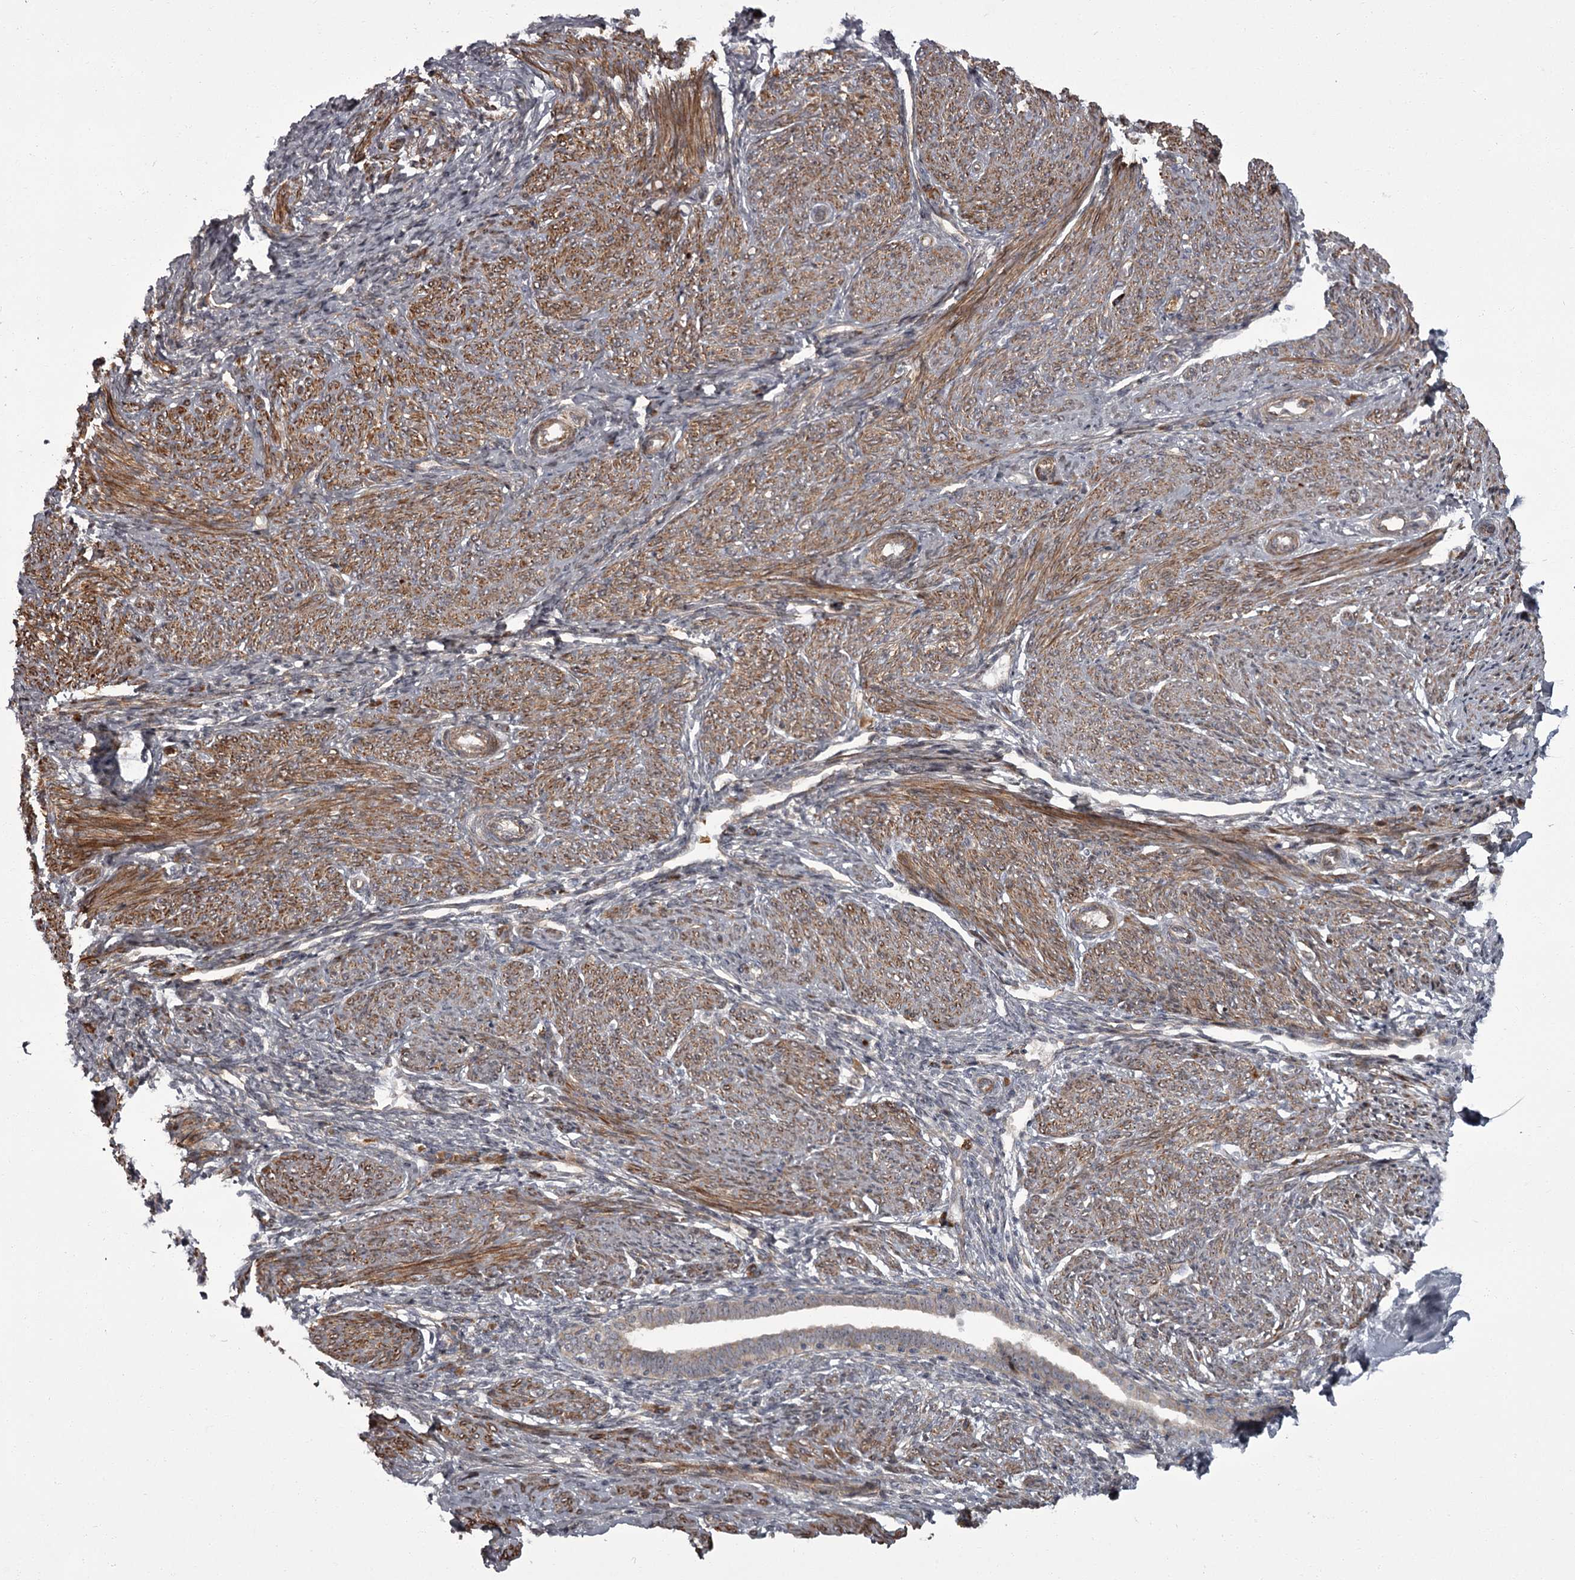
{"staining": {"intensity": "negative", "quantity": "none", "location": "none"}, "tissue": "endometrium", "cell_type": "Cells in endometrial stroma", "image_type": "normal", "snomed": [{"axis": "morphology", "description": "Normal tissue, NOS"}, {"axis": "topography", "description": "Endometrium"}], "caption": "DAB (3,3'-diaminobenzidine) immunohistochemical staining of unremarkable endometrium demonstrates no significant staining in cells in endometrial stroma.", "gene": "THAP9", "patient": {"sex": "female", "age": 72}}